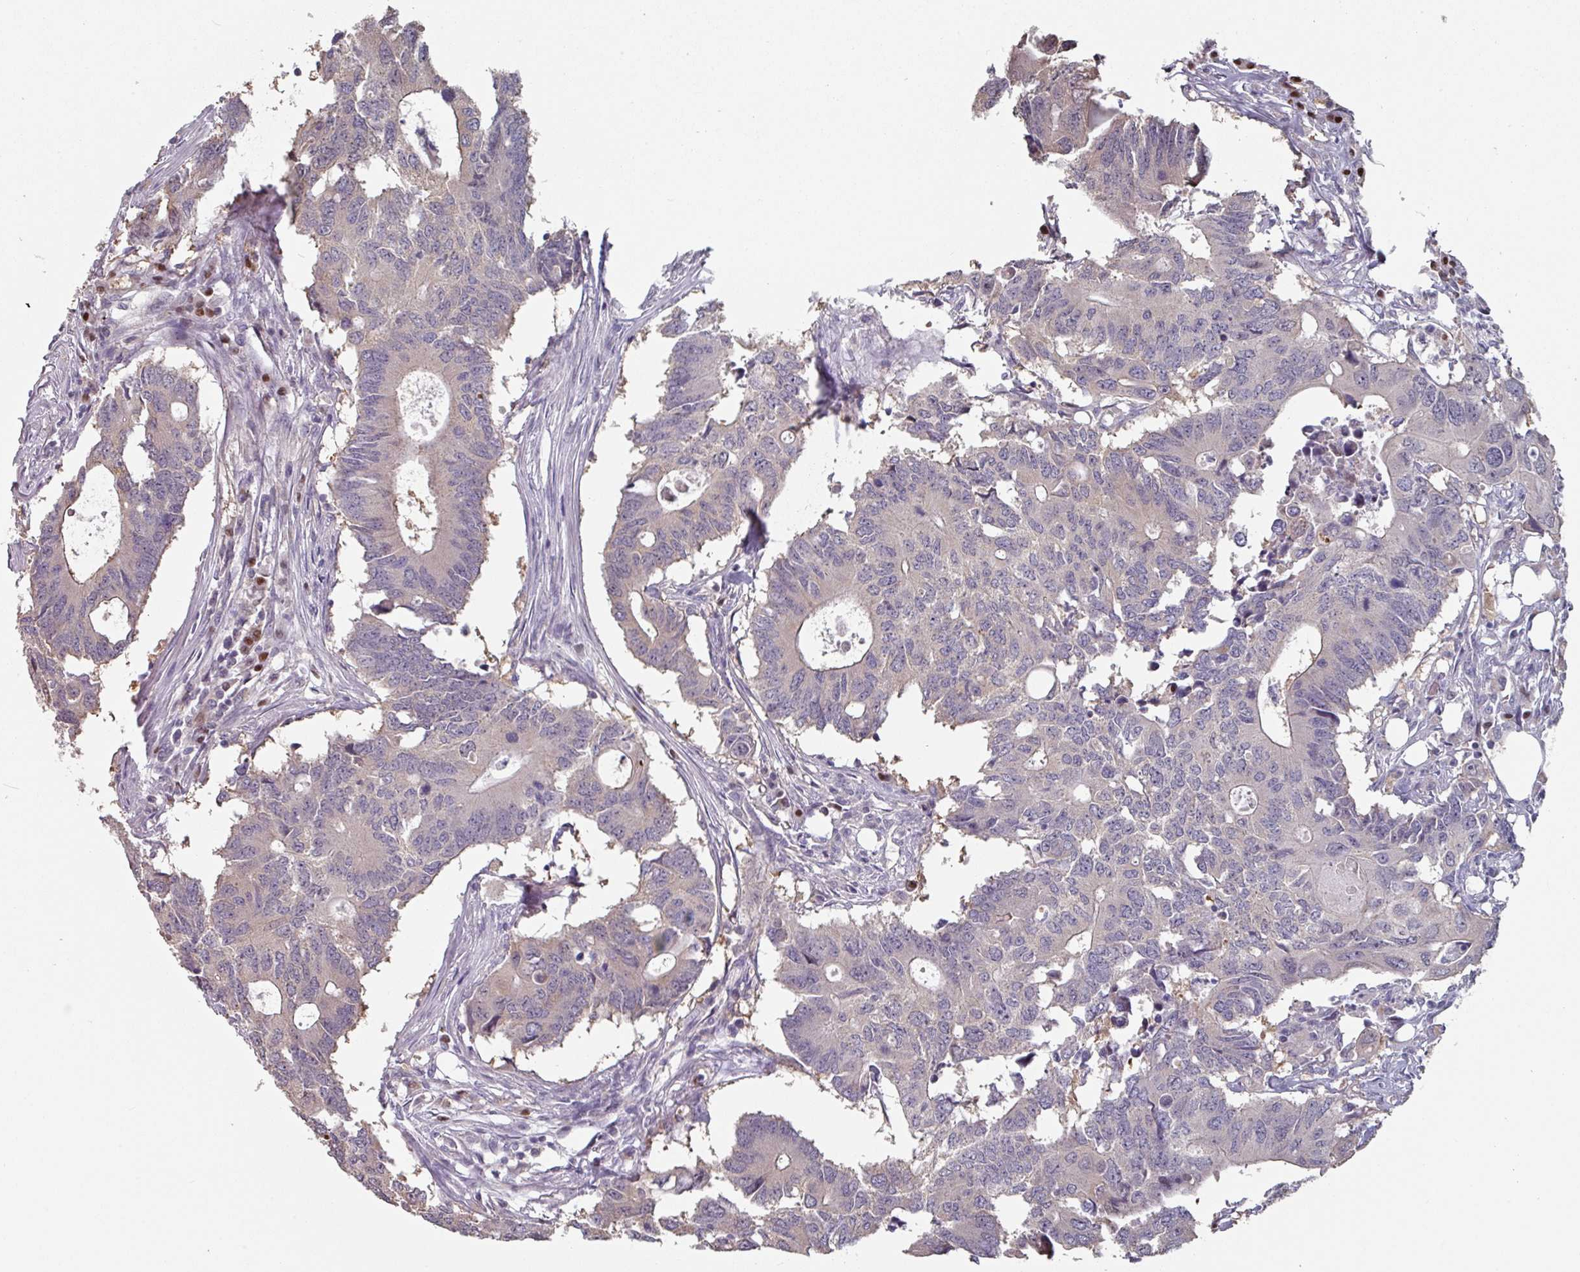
{"staining": {"intensity": "negative", "quantity": "none", "location": "none"}, "tissue": "colorectal cancer", "cell_type": "Tumor cells", "image_type": "cancer", "snomed": [{"axis": "morphology", "description": "Adenocarcinoma, NOS"}, {"axis": "topography", "description": "Colon"}], "caption": "A micrograph of human colorectal cancer is negative for staining in tumor cells. Nuclei are stained in blue.", "gene": "ZBTB6", "patient": {"sex": "male", "age": 71}}